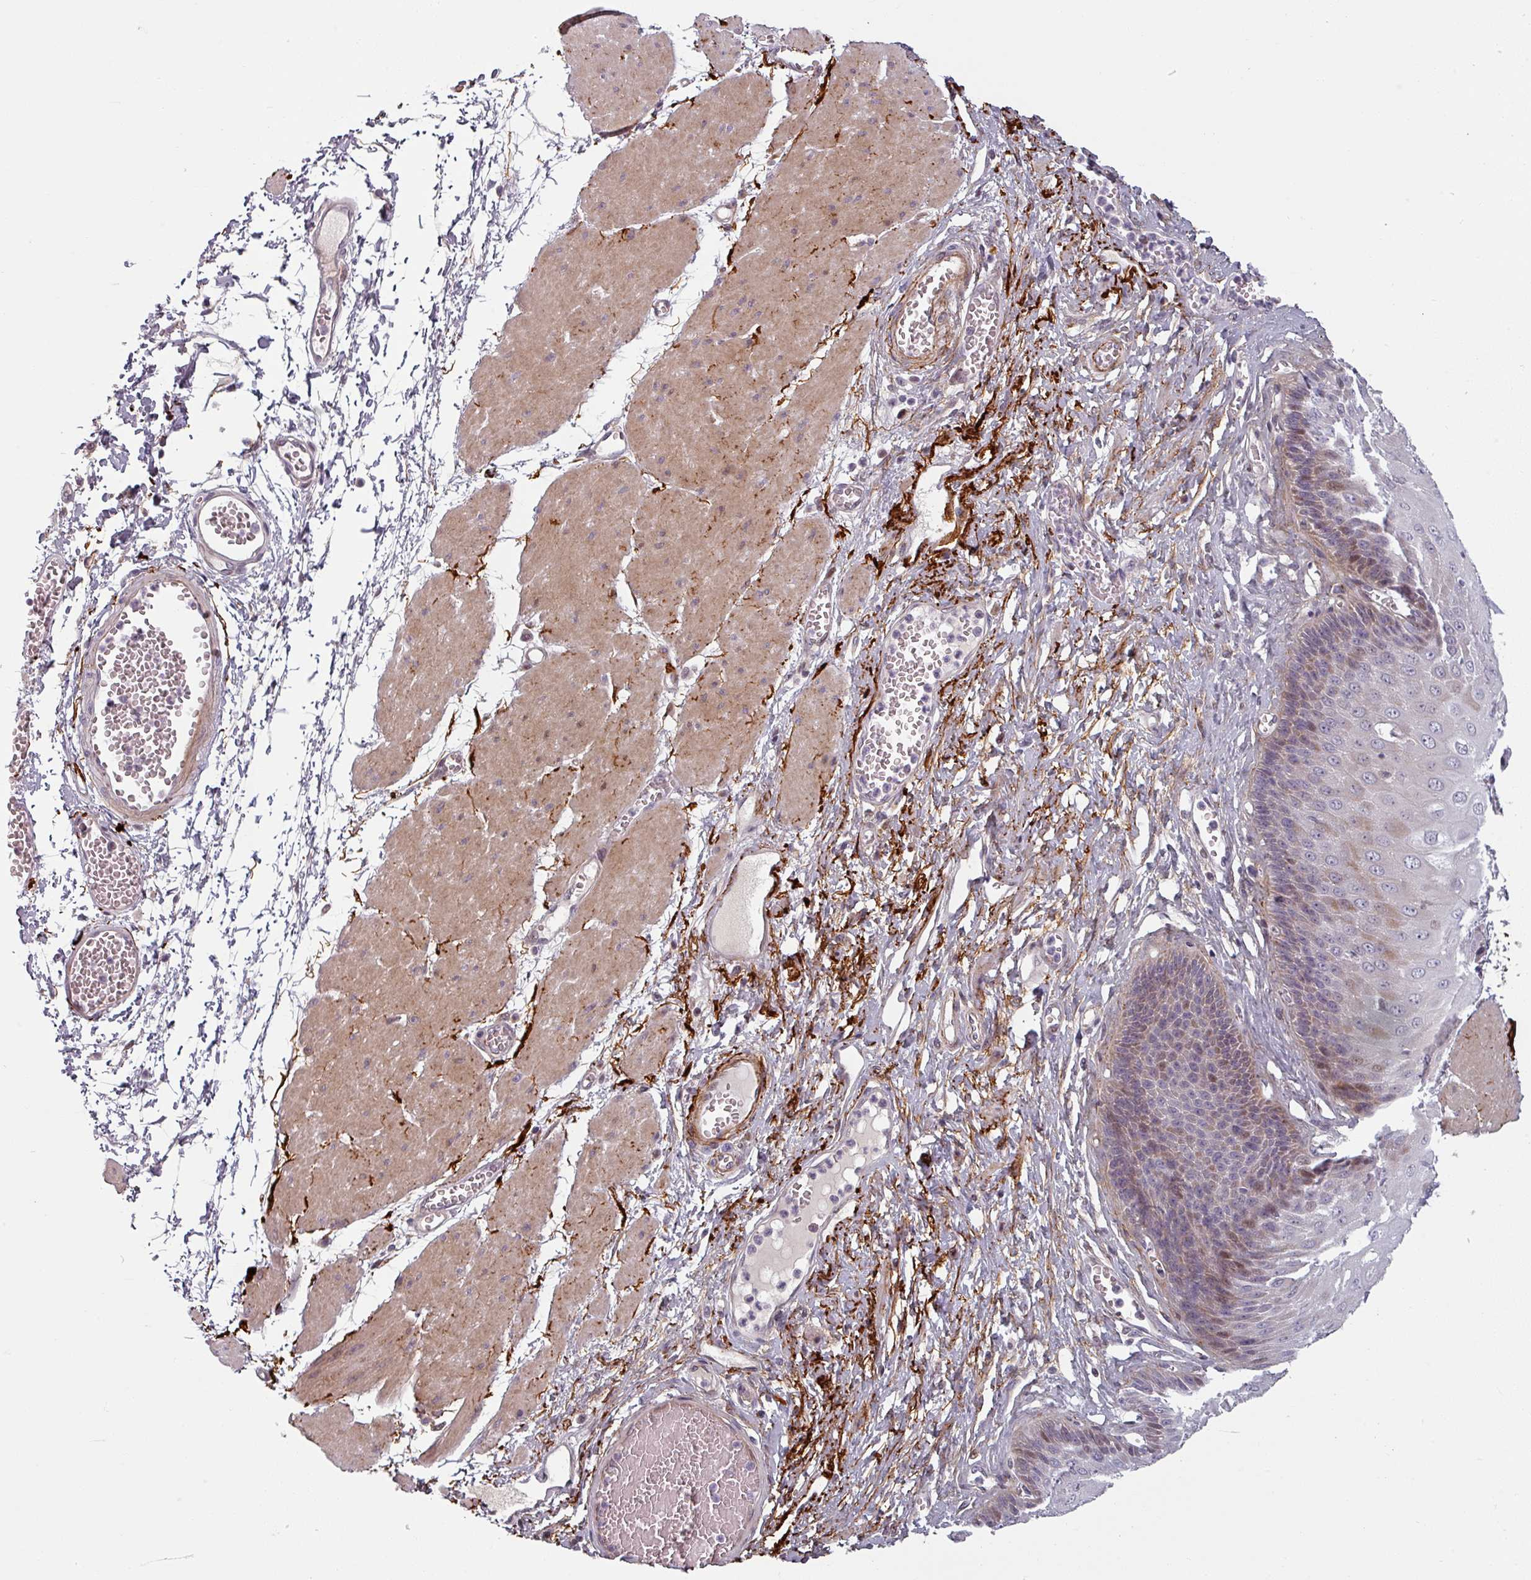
{"staining": {"intensity": "moderate", "quantity": "25%-75%", "location": "cytoplasmic/membranous,nuclear"}, "tissue": "esophagus", "cell_type": "Squamous epithelial cells", "image_type": "normal", "snomed": [{"axis": "morphology", "description": "Normal tissue, NOS"}, {"axis": "topography", "description": "Esophagus"}], "caption": "A photomicrograph showing moderate cytoplasmic/membranous,nuclear staining in about 25%-75% of squamous epithelial cells in unremarkable esophagus, as visualized by brown immunohistochemical staining.", "gene": "CYB5RL", "patient": {"sex": "male", "age": 60}}